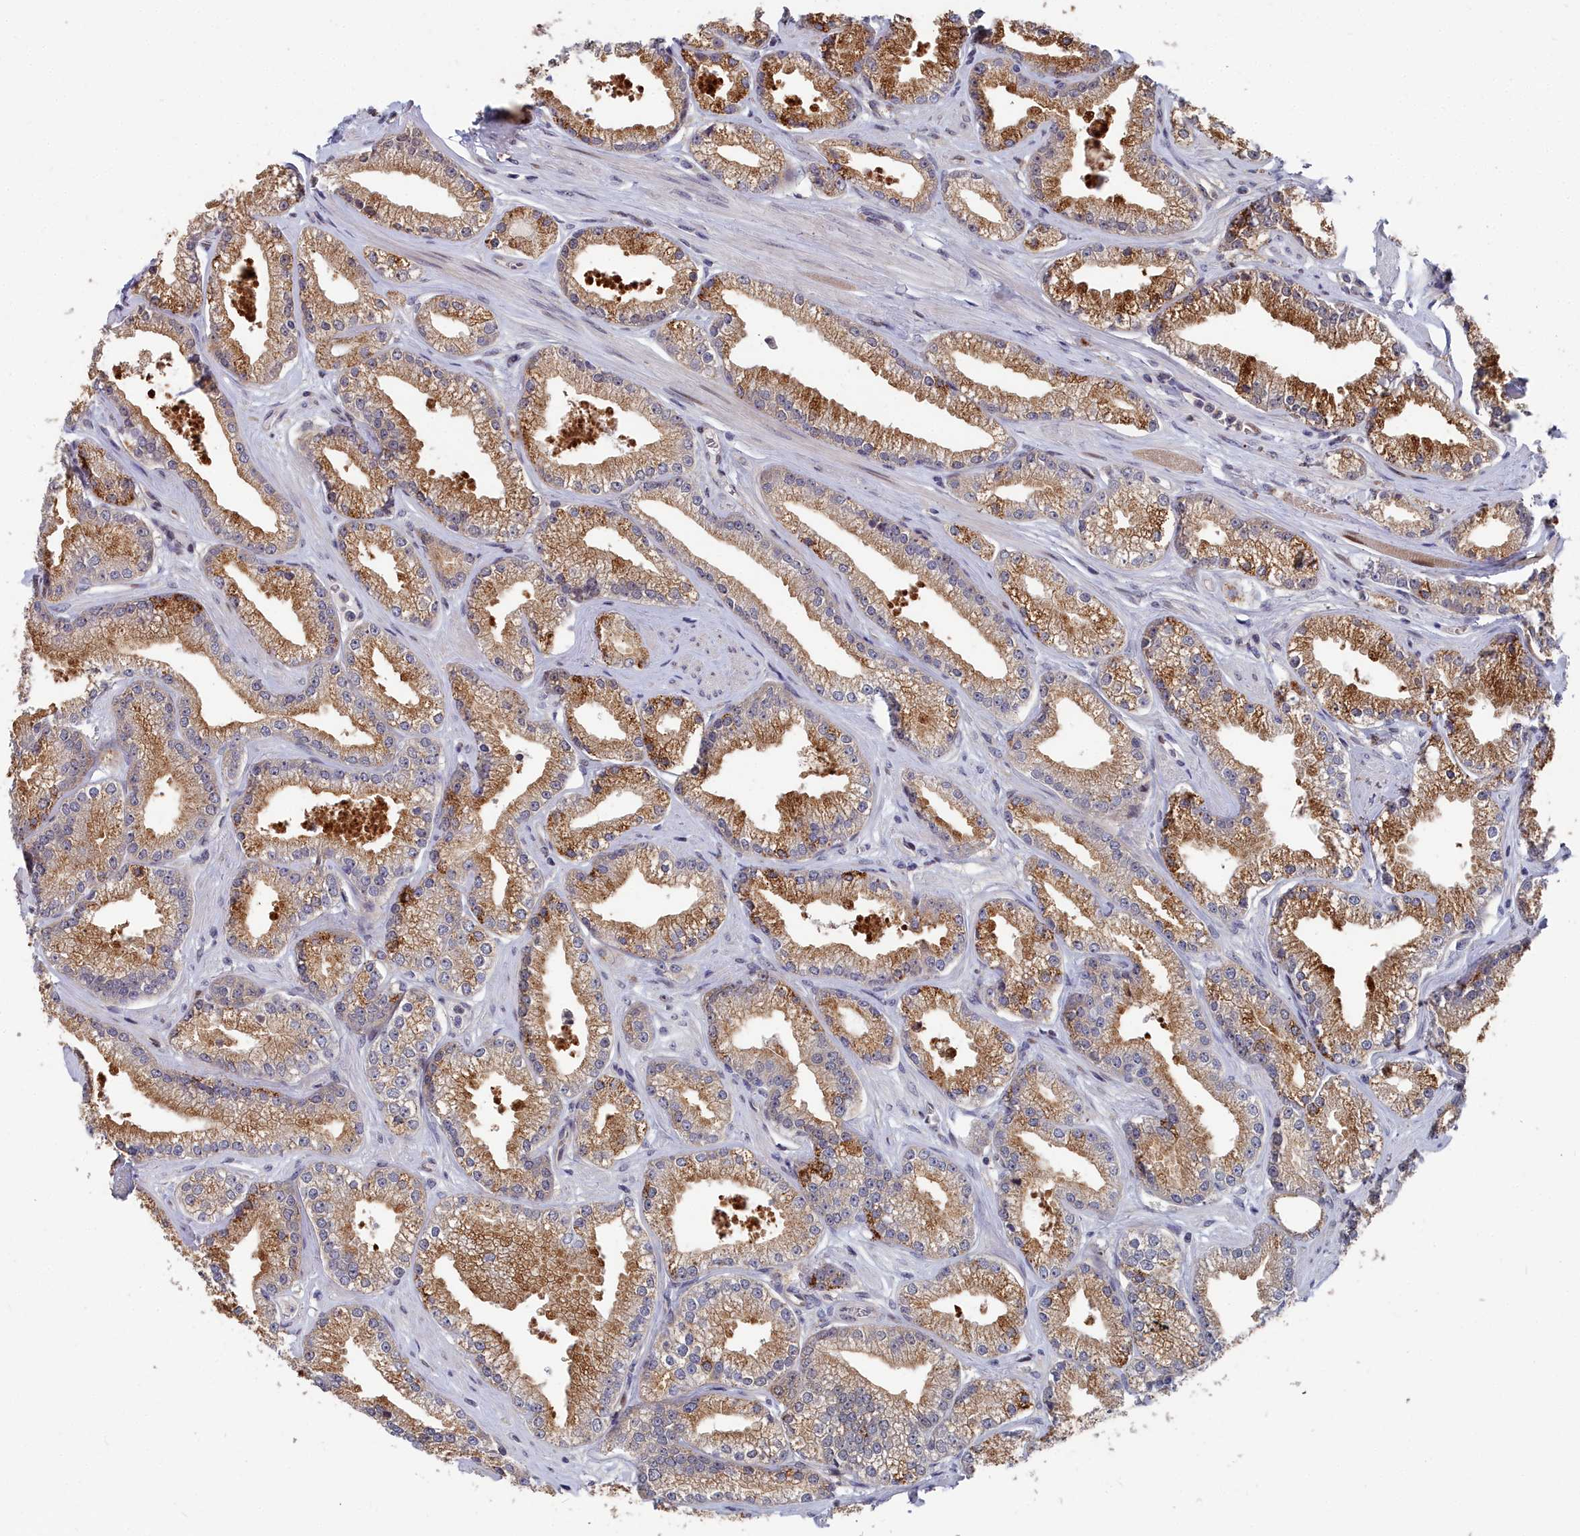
{"staining": {"intensity": "moderate", "quantity": ">75%", "location": "cytoplasmic/membranous"}, "tissue": "prostate cancer", "cell_type": "Tumor cells", "image_type": "cancer", "snomed": [{"axis": "morphology", "description": "Adenocarcinoma, High grade"}, {"axis": "topography", "description": "Prostate"}], "caption": "Adenocarcinoma (high-grade) (prostate) was stained to show a protein in brown. There is medium levels of moderate cytoplasmic/membranous staining in about >75% of tumor cells. The staining is performed using DAB (3,3'-diaminobenzidine) brown chromogen to label protein expression. The nuclei are counter-stained blue using hematoxylin.", "gene": "RPS27A", "patient": {"sex": "male", "age": 67}}